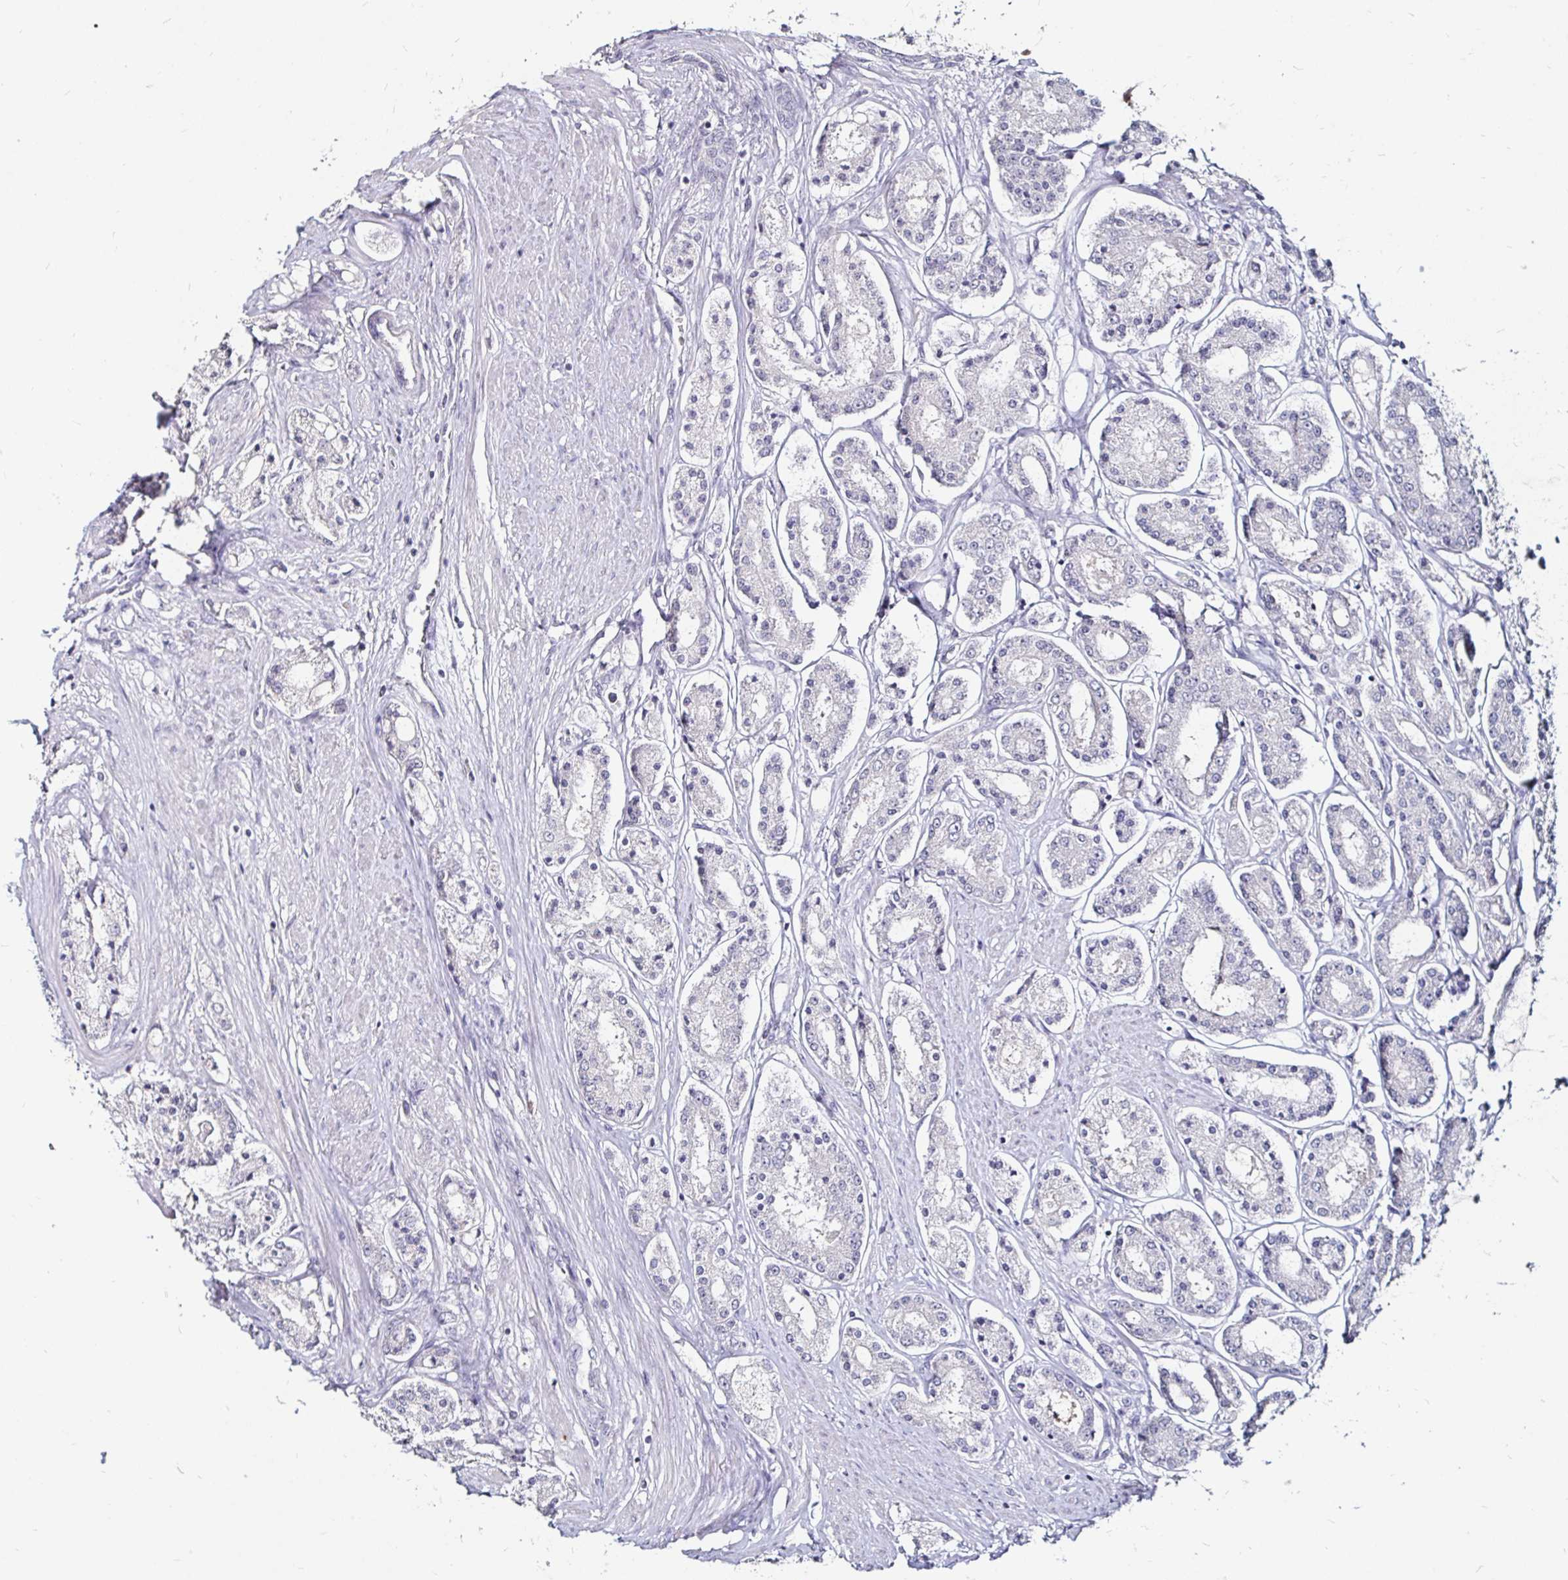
{"staining": {"intensity": "negative", "quantity": "none", "location": "none"}, "tissue": "prostate cancer", "cell_type": "Tumor cells", "image_type": "cancer", "snomed": [{"axis": "morphology", "description": "Adenocarcinoma, High grade"}, {"axis": "topography", "description": "Prostate"}], "caption": "Histopathology image shows no significant protein positivity in tumor cells of prostate cancer (high-grade adenocarcinoma).", "gene": "FAIM2", "patient": {"sex": "male", "age": 66}}